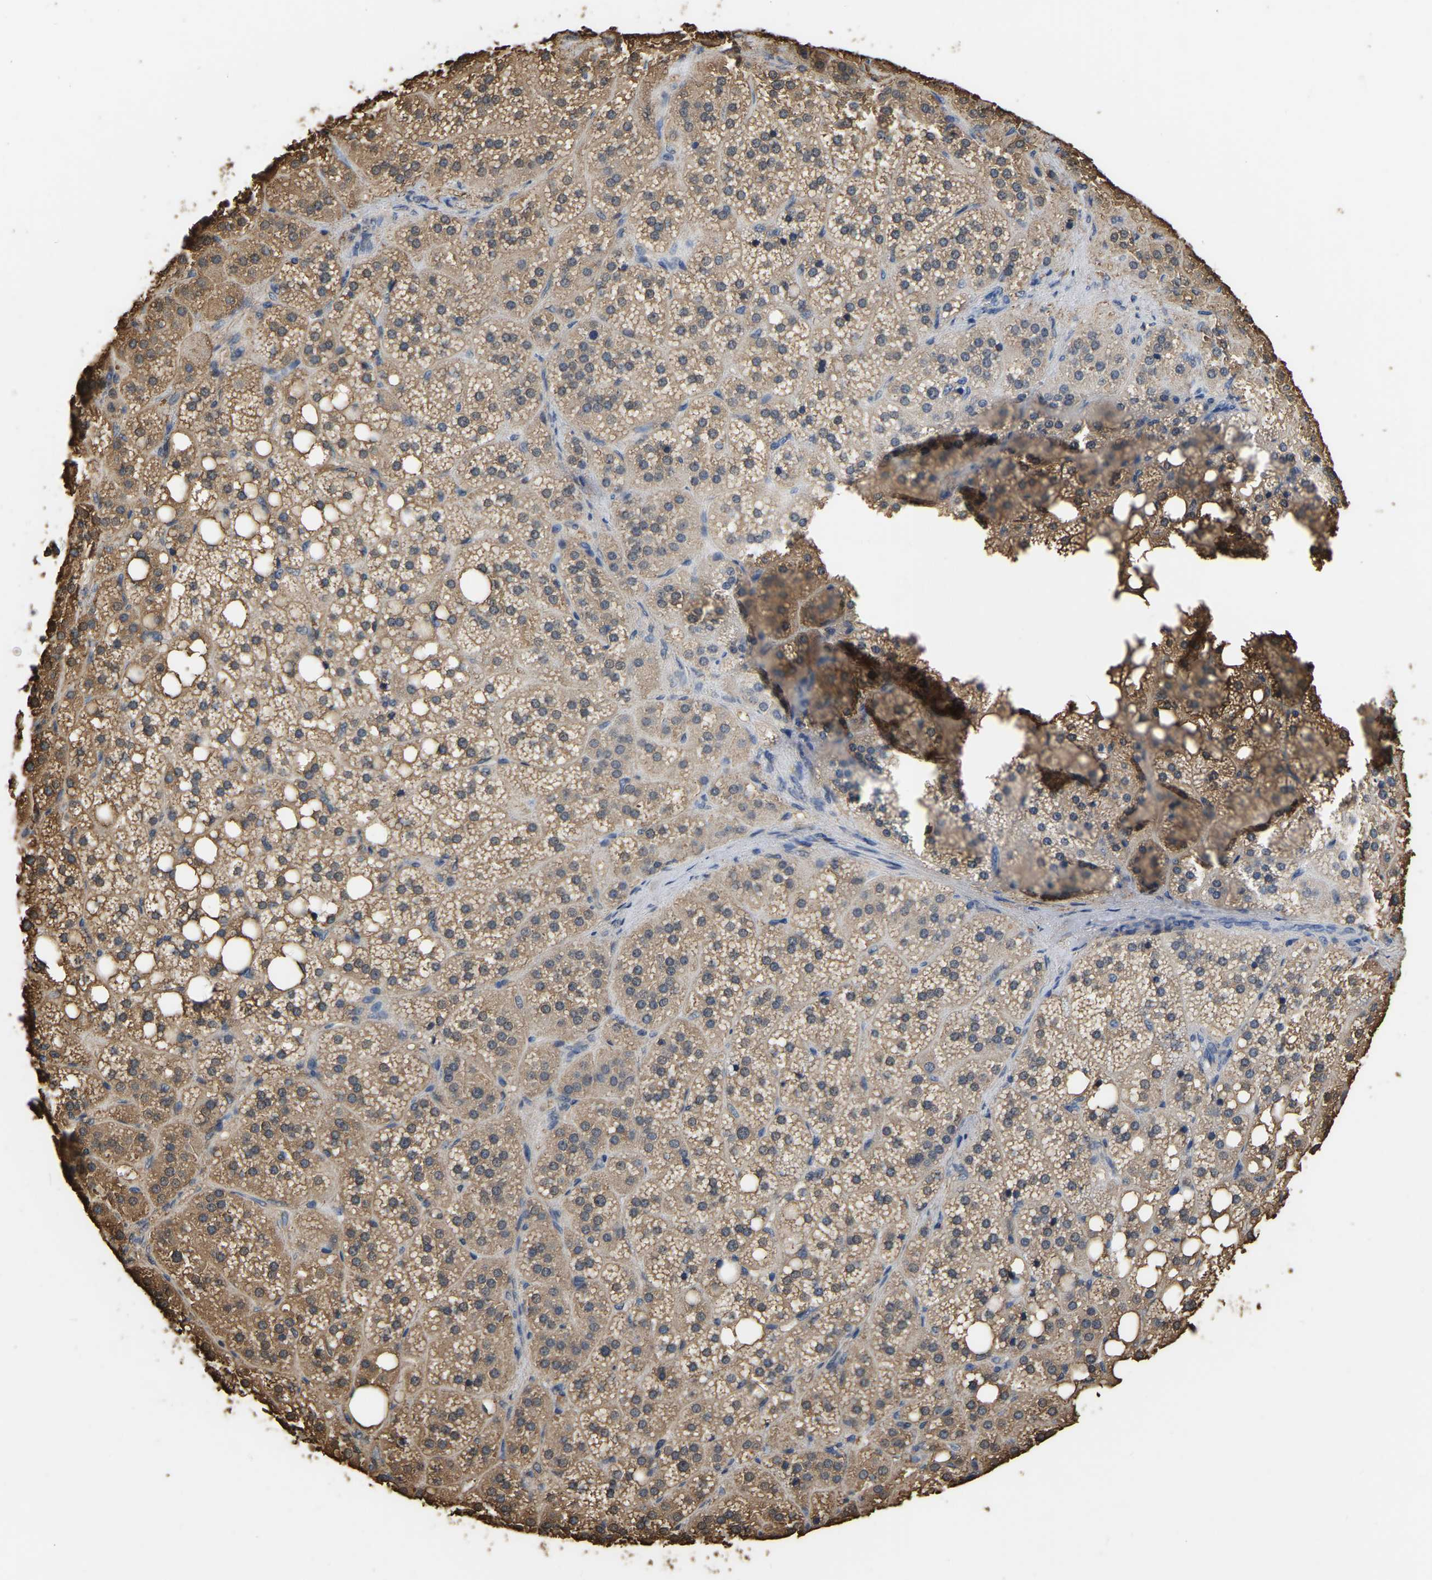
{"staining": {"intensity": "moderate", "quantity": ">75%", "location": "cytoplasmic/membranous"}, "tissue": "adrenal gland", "cell_type": "Glandular cells", "image_type": "normal", "snomed": [{"axis": "morphology", "description": "Normal tissue, NOS"}, {"axis": "topography", "description": "Adrenal gland"}], "caption": "Immunohistochemistry (IHC) histopathology image of normal adrenal gland stained for a protein (brown), which displays medium levels of moderate cytoplasmic/membranous positivity in about >75% of glandular cells.", "gene": "LDHB", "patient": {"sex": "female", "age": 59}}